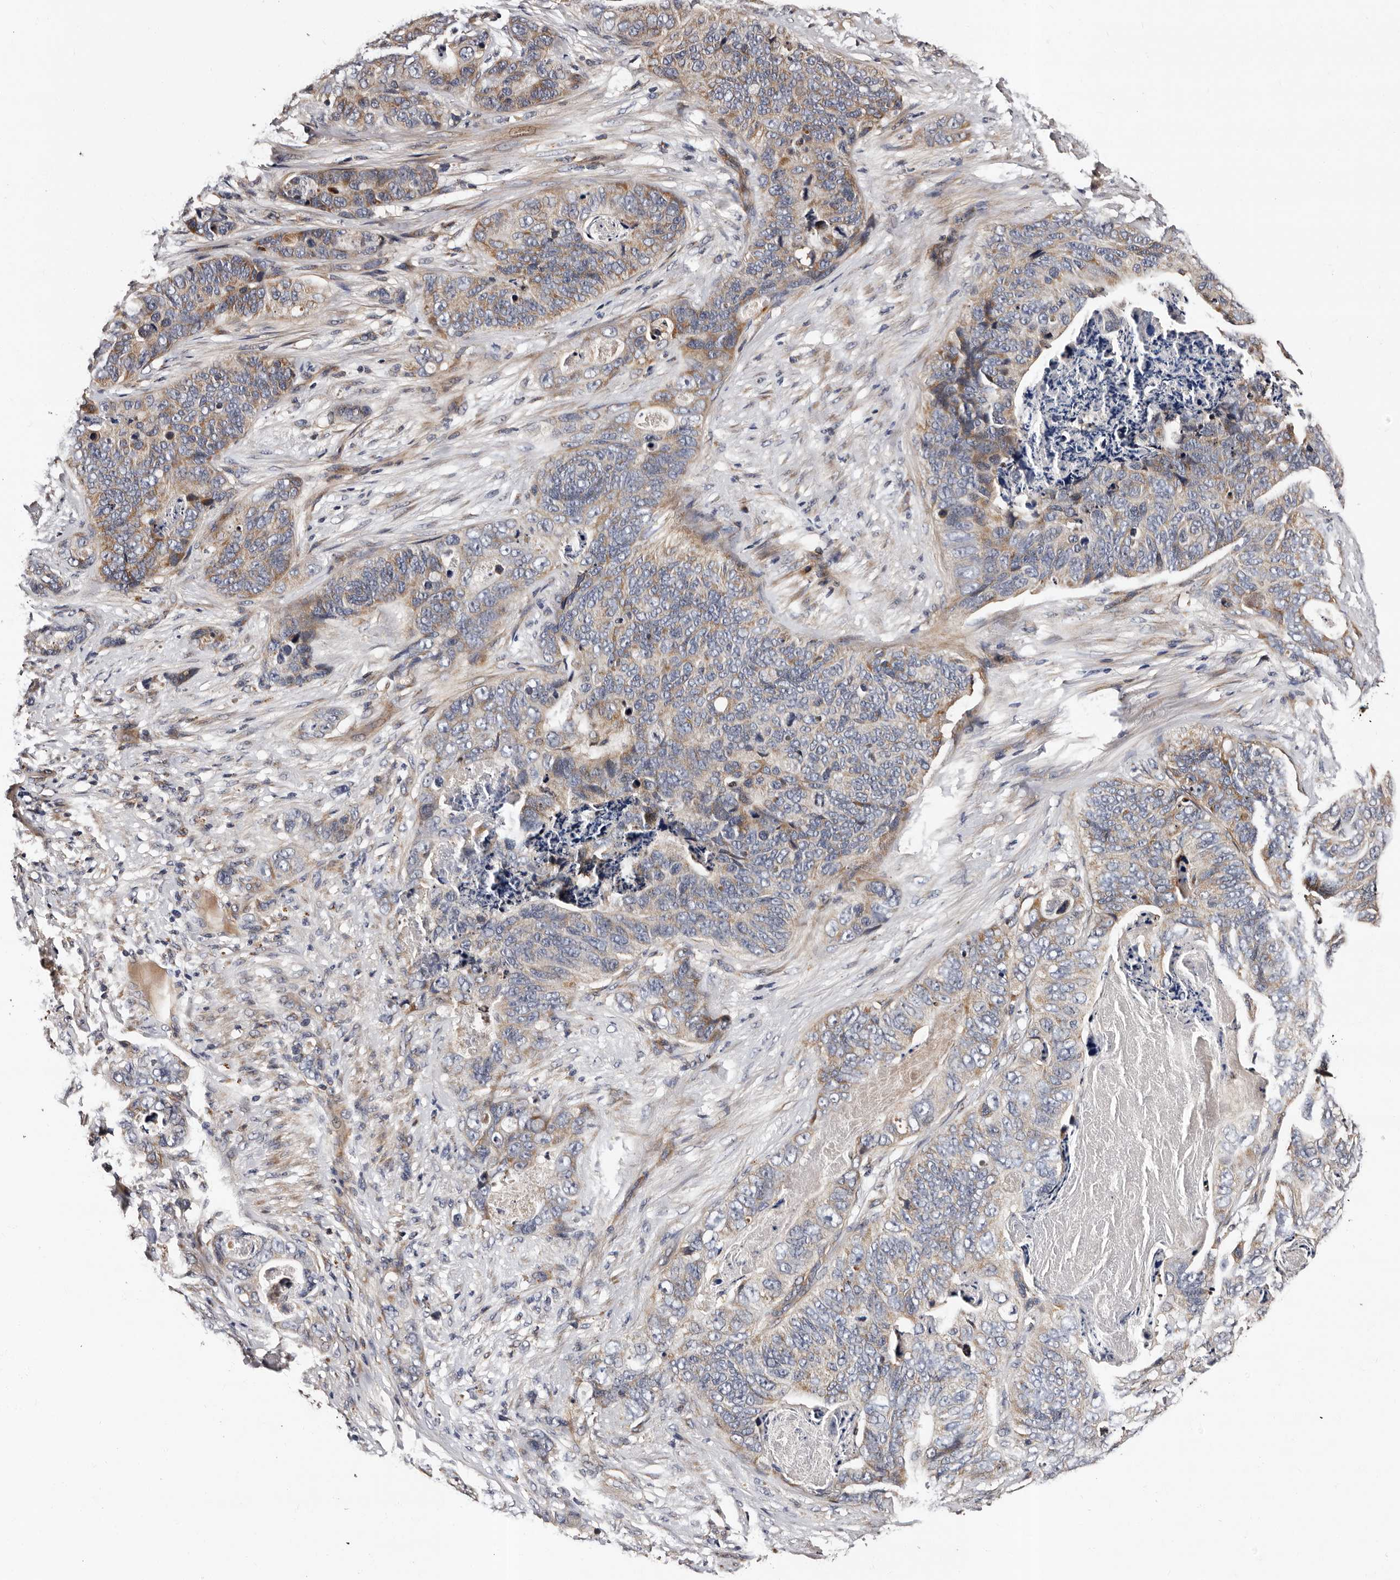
{"staining": {"intensity": "weak", "quantity": "<25%", "location": "cytoplasmic/membranous"}, "tissue": "stomach cancer", "cell_type": "Tumor cells", "image_type": "cancer", "snomed": [{"axis": "morphology", "description": "Normal tissue, NOS"}, {"axis": "morphology", "description": "Adenocarcinoma, NOS"}, {"axis": "topography", "description": "Stomach"}], "caption": "The photomicrograph shows no significant staining in tumor cells of stomach cancer (adenocarcinoma).", "gene": "ADCK5", "patient": {"sex": "female", "age": 89}}